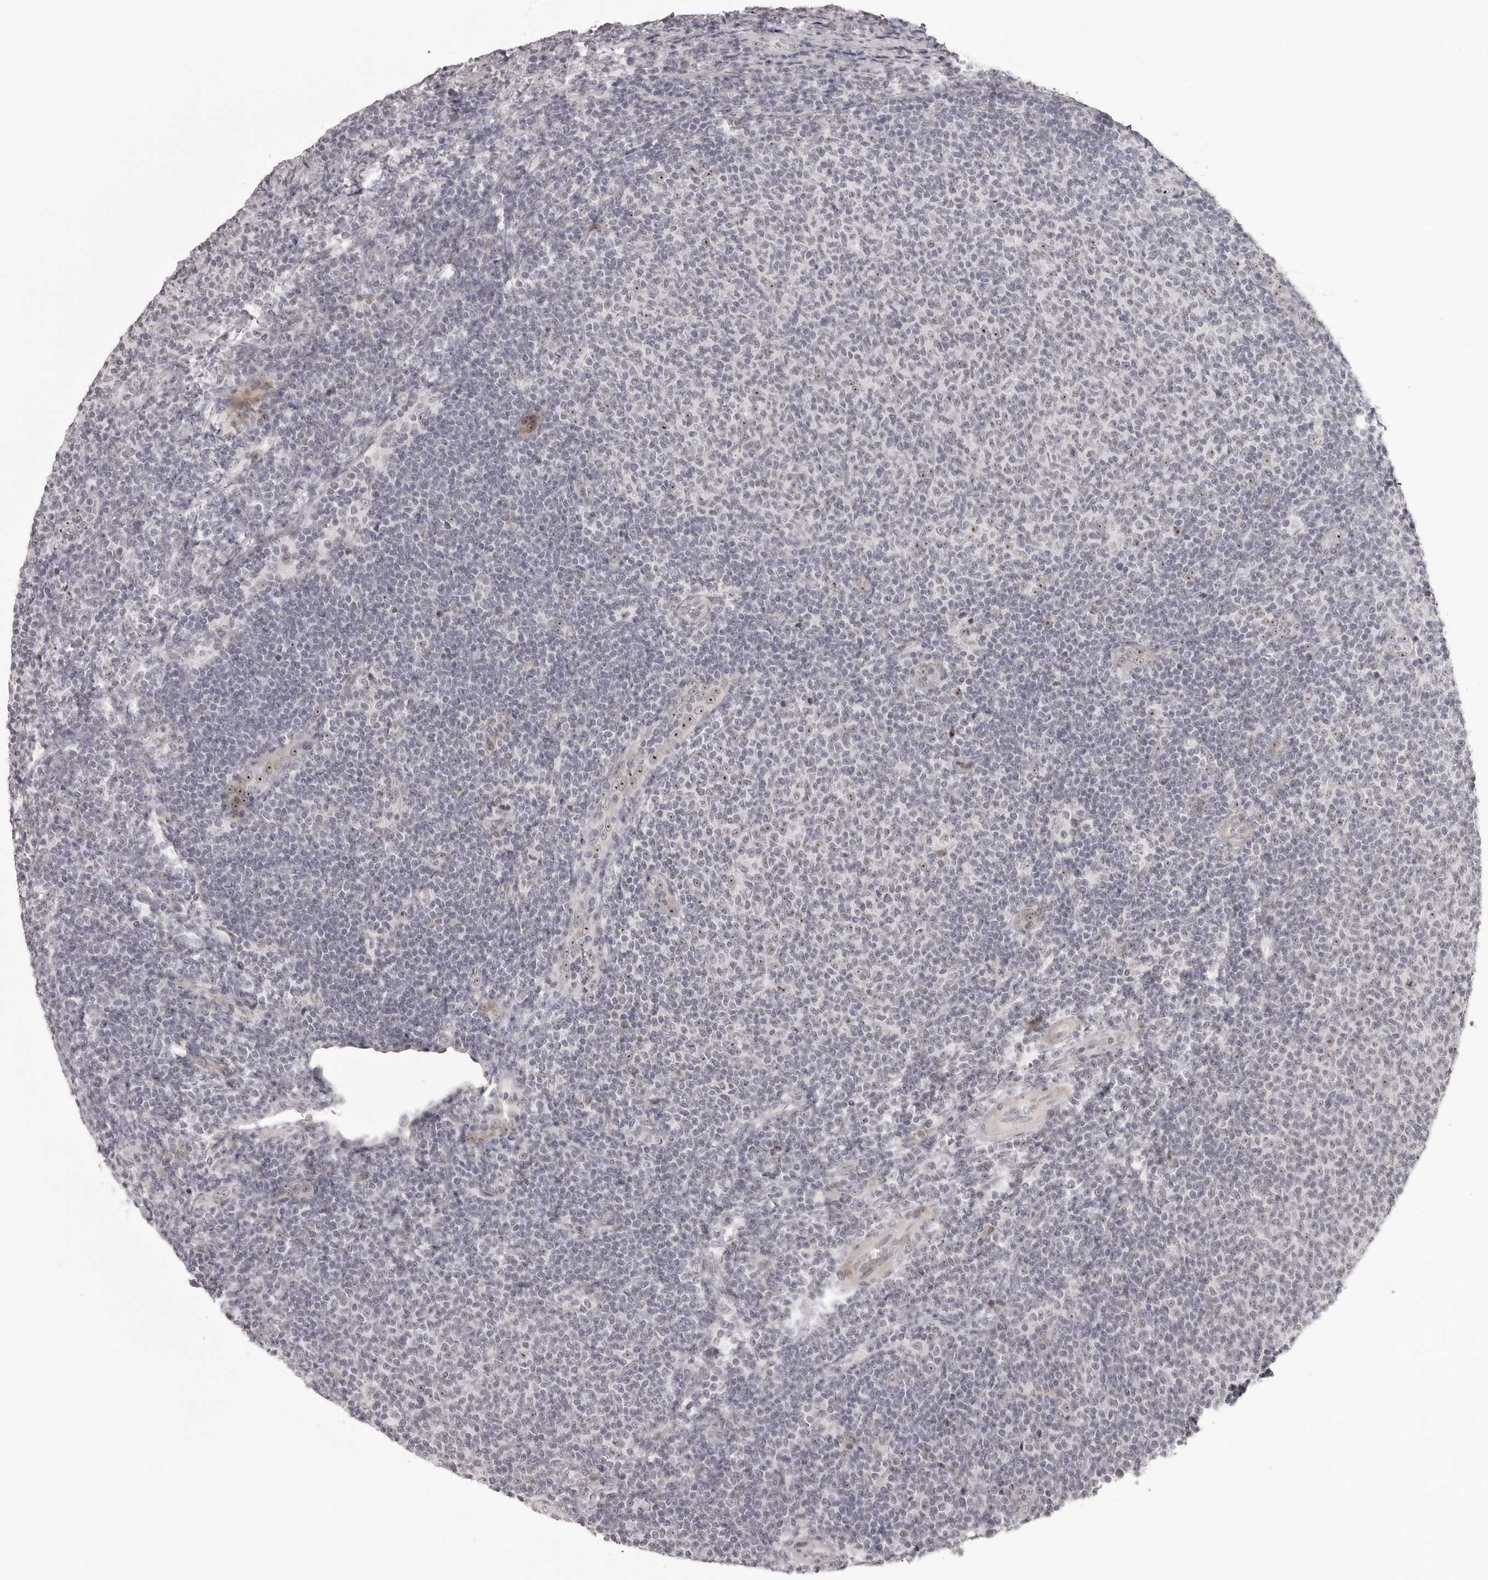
{"staining": {"intensity": "moderate", "quantity": "<25%", "location": "nuclear"}, "tissue": "lymphoma", "cell_type": "Tumor cells", "image_type": "cancer", "snomed": [{"axis": "morphology", "description": "Malignant lymphoma, non-Hodgkin's type, Low grade"}, {"axis": "topography", "description": "Lymph node"}], "caption": "DAB (3,3'-diaminobenzidine) immunohistochemical staining of low-grade malignant lymphoma, non-Hodgkin's type demonstrates moderate nuclear protein positivity in about <25% of tumor cells. (Stains: DAB (3,3'-diaminobenzidine) in brown, nuclei in blue, Microscopy: brightfield microscopy at high magnification).", "gene": "HELZ", "patient": {"sex": "male", "age": 66}}